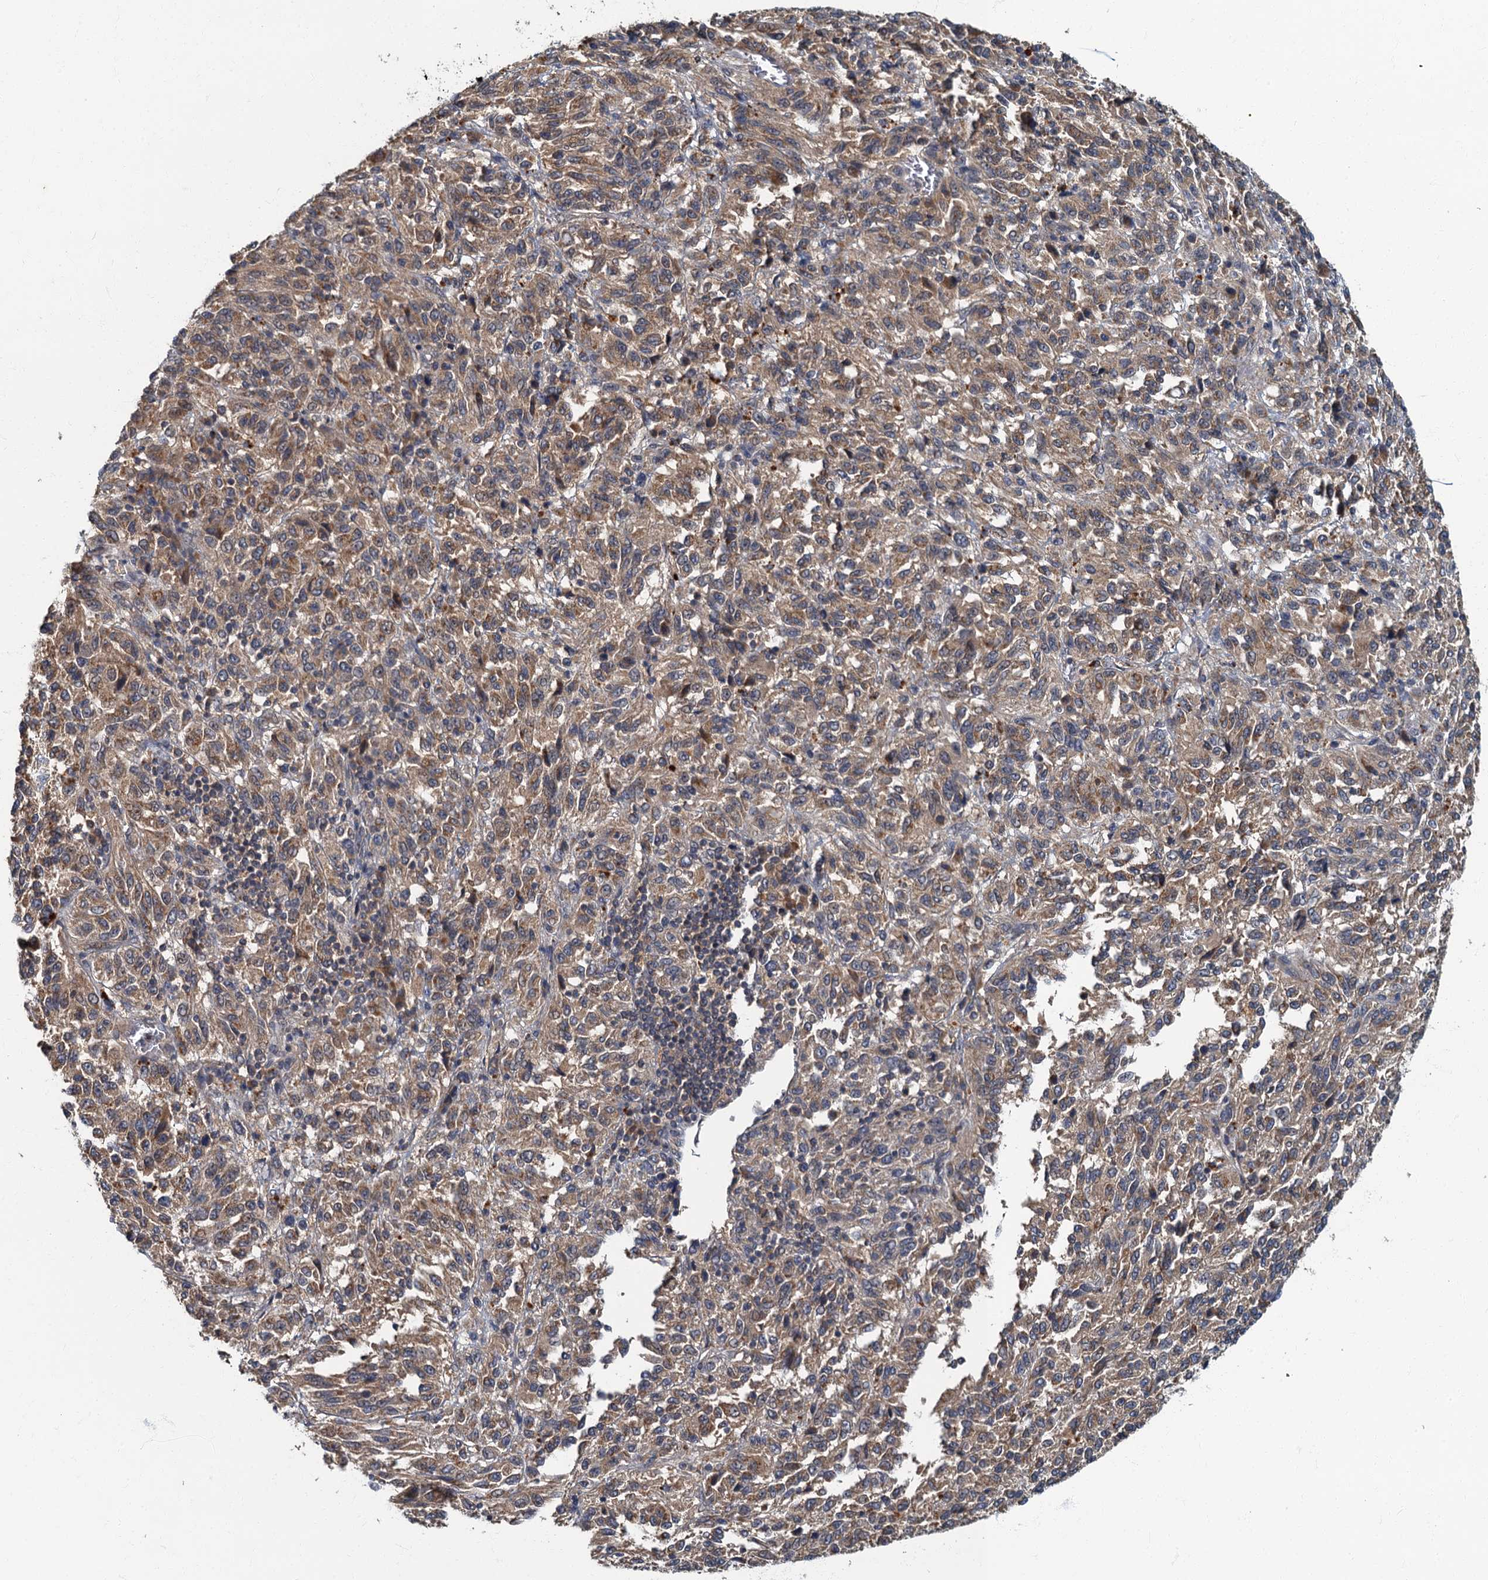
{"staining": {"intensity": "moderate", "quantity": ">75%", "location": "cytoplasmic/membranous"}, "tissue": "melanoma", "cell_type": "Tumor cells", "image_type": "cancer", "snomed": [{"axis": "morphology", "description": "Malignant melanoma, Metastatic site"}, {"axis": "topography", "description": "Lung"}], "caption": "This is a histology image of immunohistochemistry staining of melanoma, which shows moderate positivity in the cytoplasmic/membranous of tumor cells.", "gene": "WDCP", "patient": {"sex": "male", "age": 64}}